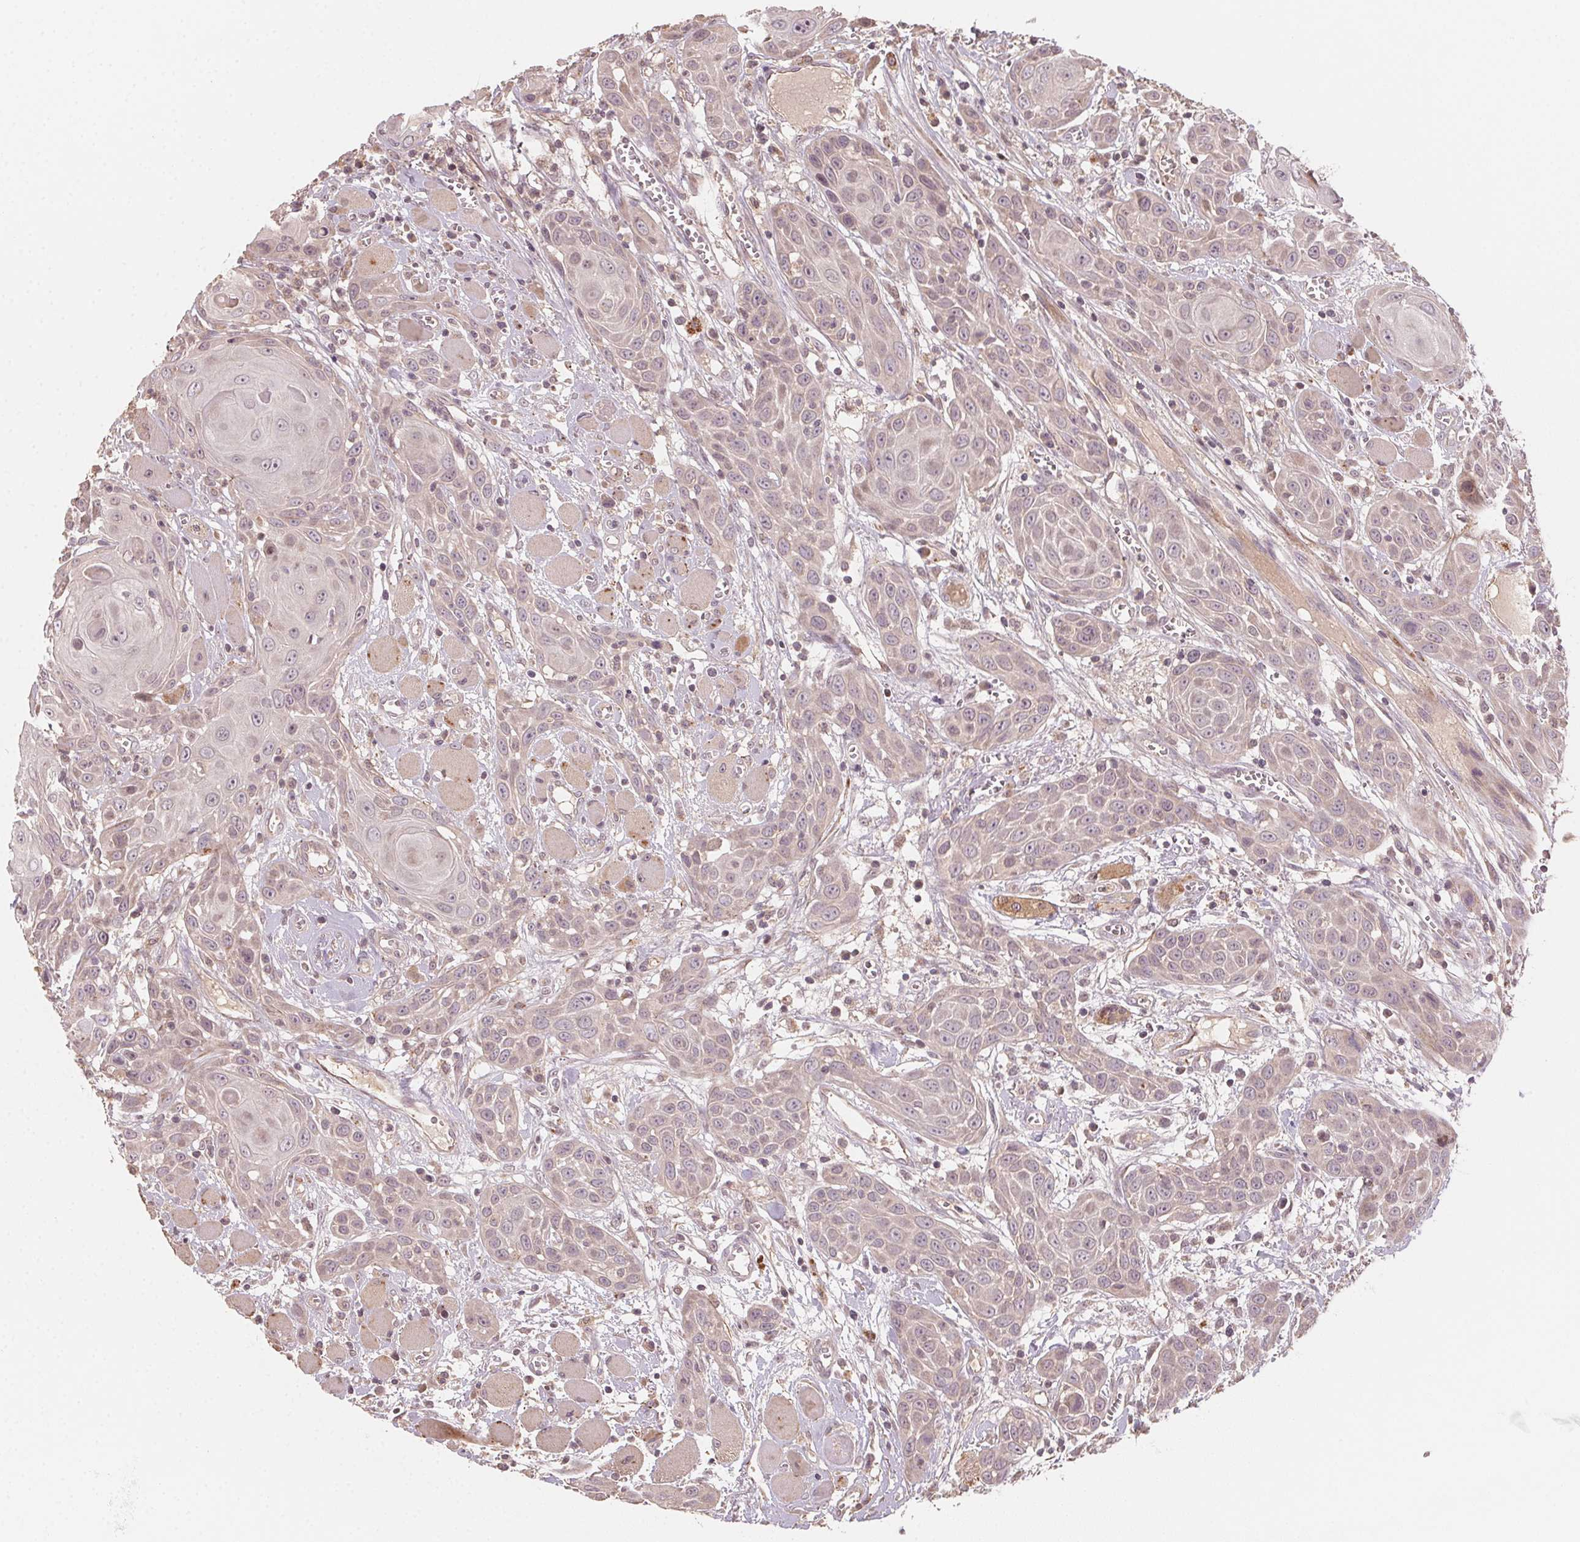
{"staining": {"intensity": "negative", "quantity": "none", "location": "none"}, "tissue": "head and neck cancer", "cell_type": "Tumor cells", "image_type": "cancer", "snomed": [{"axis": "morphology", "description": "Squamous cell carcinoma, NOS"}, {"axis": "topography", "description": "Head-Neck"}], "caption": "Immunohistochemistry of head and neck cancer reveals no staining in tumor cells. Brightfield microscopy of IHC stained with DAB (brown) and hematoxylin (blue), captured at high magnification.", "gene": "WBP2", "patient": {"sex": "female", "age": 80}}